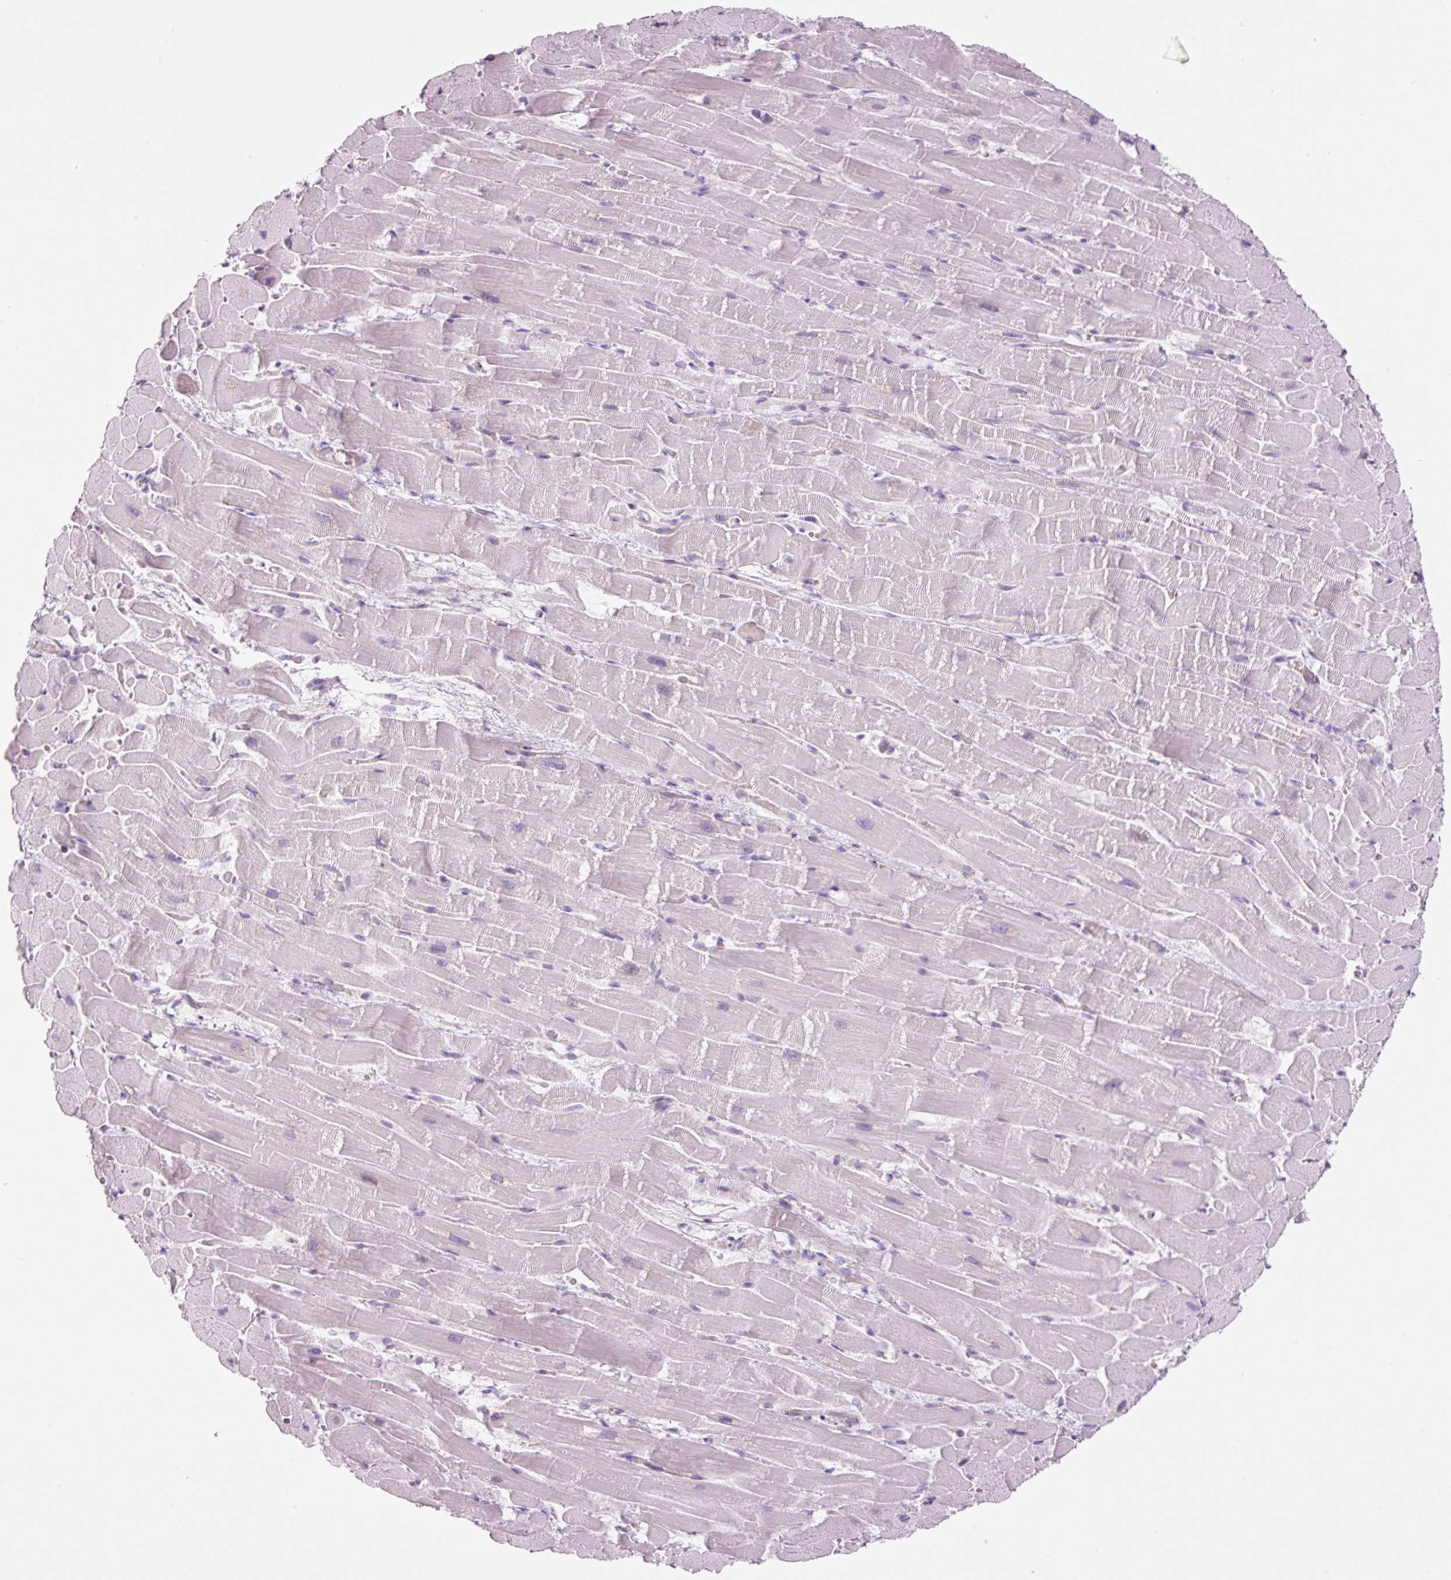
{"staining": {"intensity": "negative", "quantity": "none", "location": "none"}, "tissue": "heart muscle", "cell_type": "Cardiomyocytes", "image_type": "normal", "snomed": [{"axis": "morphology", "description": "Normal tissue, NOS"}, {"axis": "topography", "description": "Heart"}], "caption": "DAB (3,3'-diaminobenzidine) immunohistochemical staining of unremarkable heart muscle exhibits no significant staining in cardiomyocytes.", "gene": "KLF1", "patient": {"sex": "male", "age": 37}}